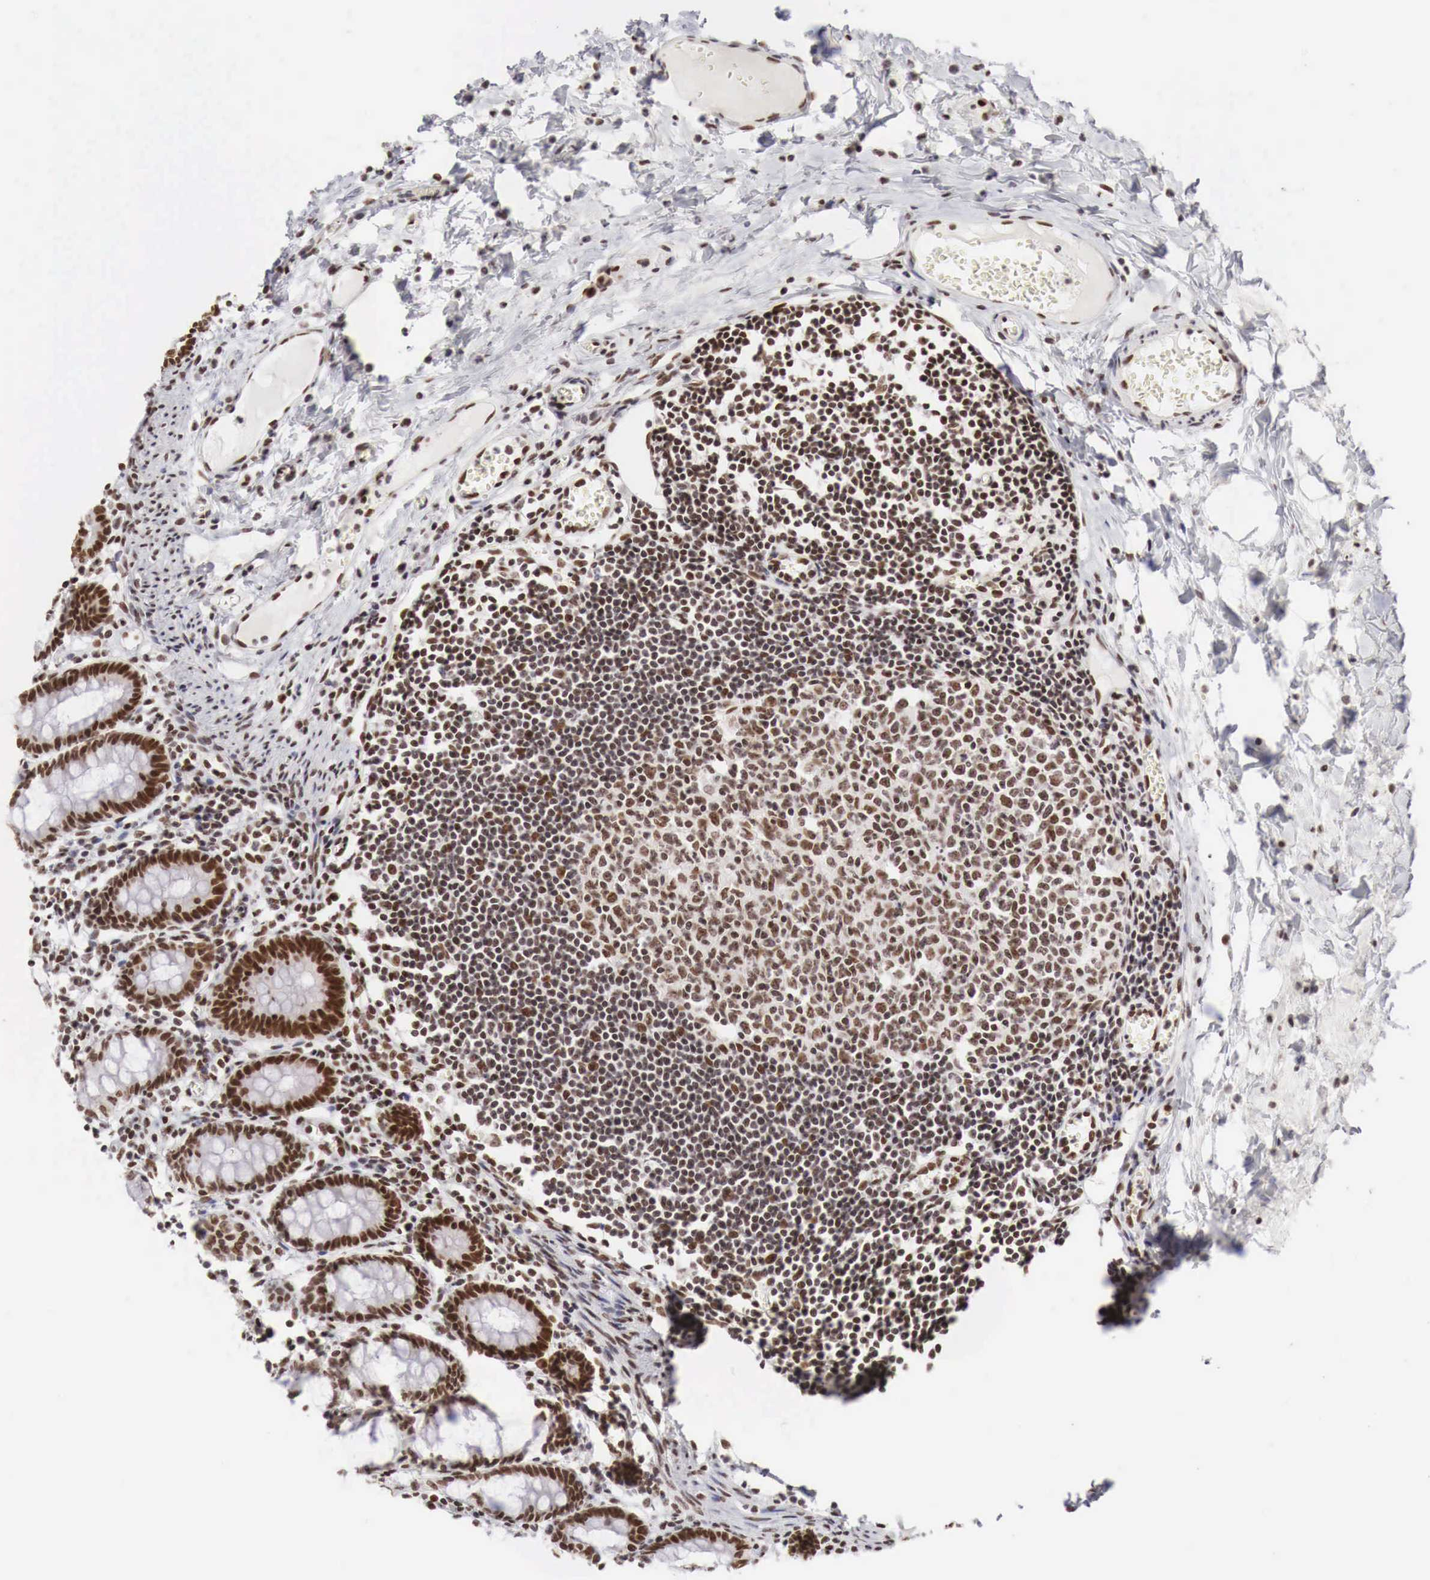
{"staining": {"intensity": "strong", "quantity": ">75%", "location": "nuclear"}, "tissue": "colon", "cell_type": "Endothelial cells", "image_type": "normal", "snomed": [{"axis": "morphology", "description": "Normal tissue, NOS"}, {"axis": "topography", "description": "Colon"}], "caption": "Protein staining demonstrates strong nuclear positivity in about >75% of endothelial cells in benign colon.", "gene": "PHF14", "patient": {"sex": "male", "age": 1}}